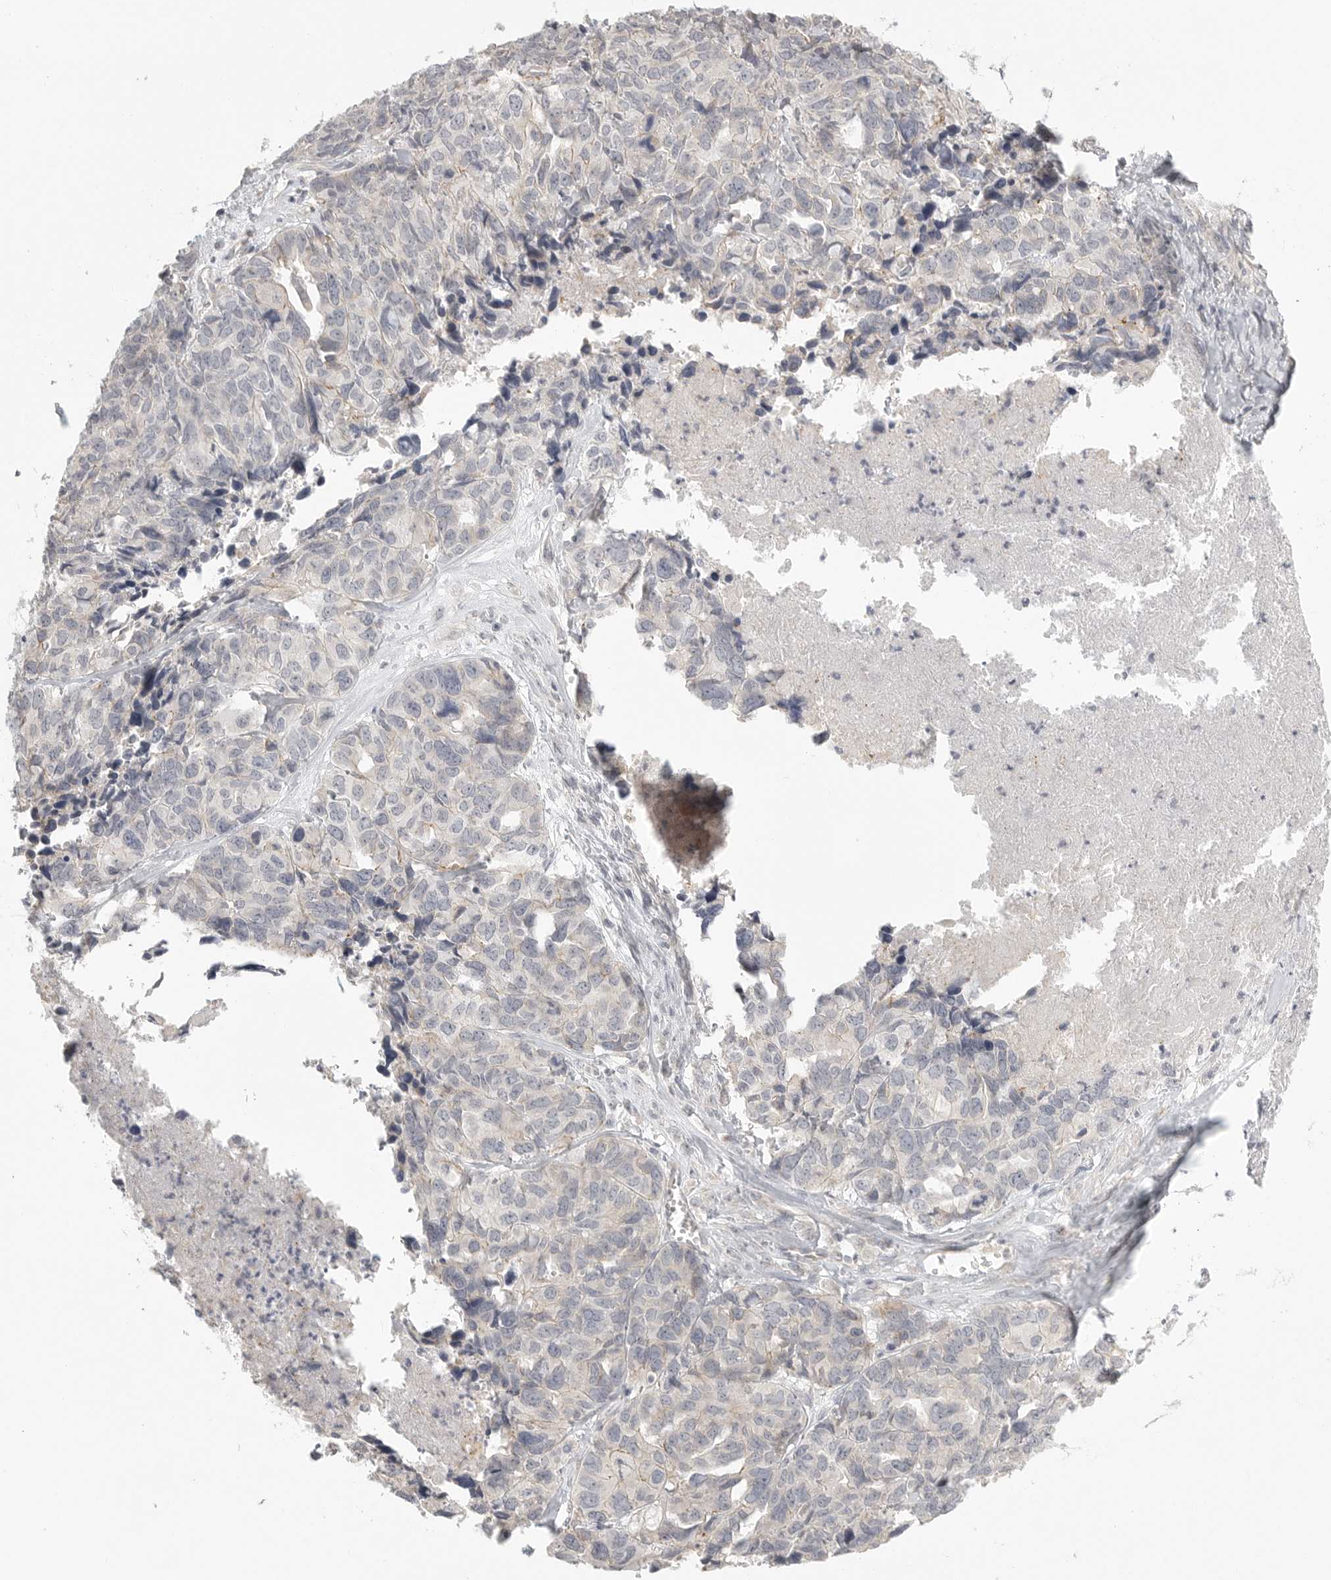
{"staining": {"intensity": "negative", "quantity": "none", "location": "none"}, "tissue": "ovarian cancer", "cell_type": "Tumor cells", "image_type": "cancer", "snomed": [{"axis": "morphology", "description": "Cystadenocarcinoma, serous, NOS"}, {"axis": "topography", "description": "Ovary"}], "caption": "Immunohistochemistry (IHC) histopathology image of human serous cystadenocarcinoma (ovarian) stained for a protein (brown), which demonstrates no expression in tumor cells.", "gene": "STAB2", "patient": {"sex": "female", "age": 79}}